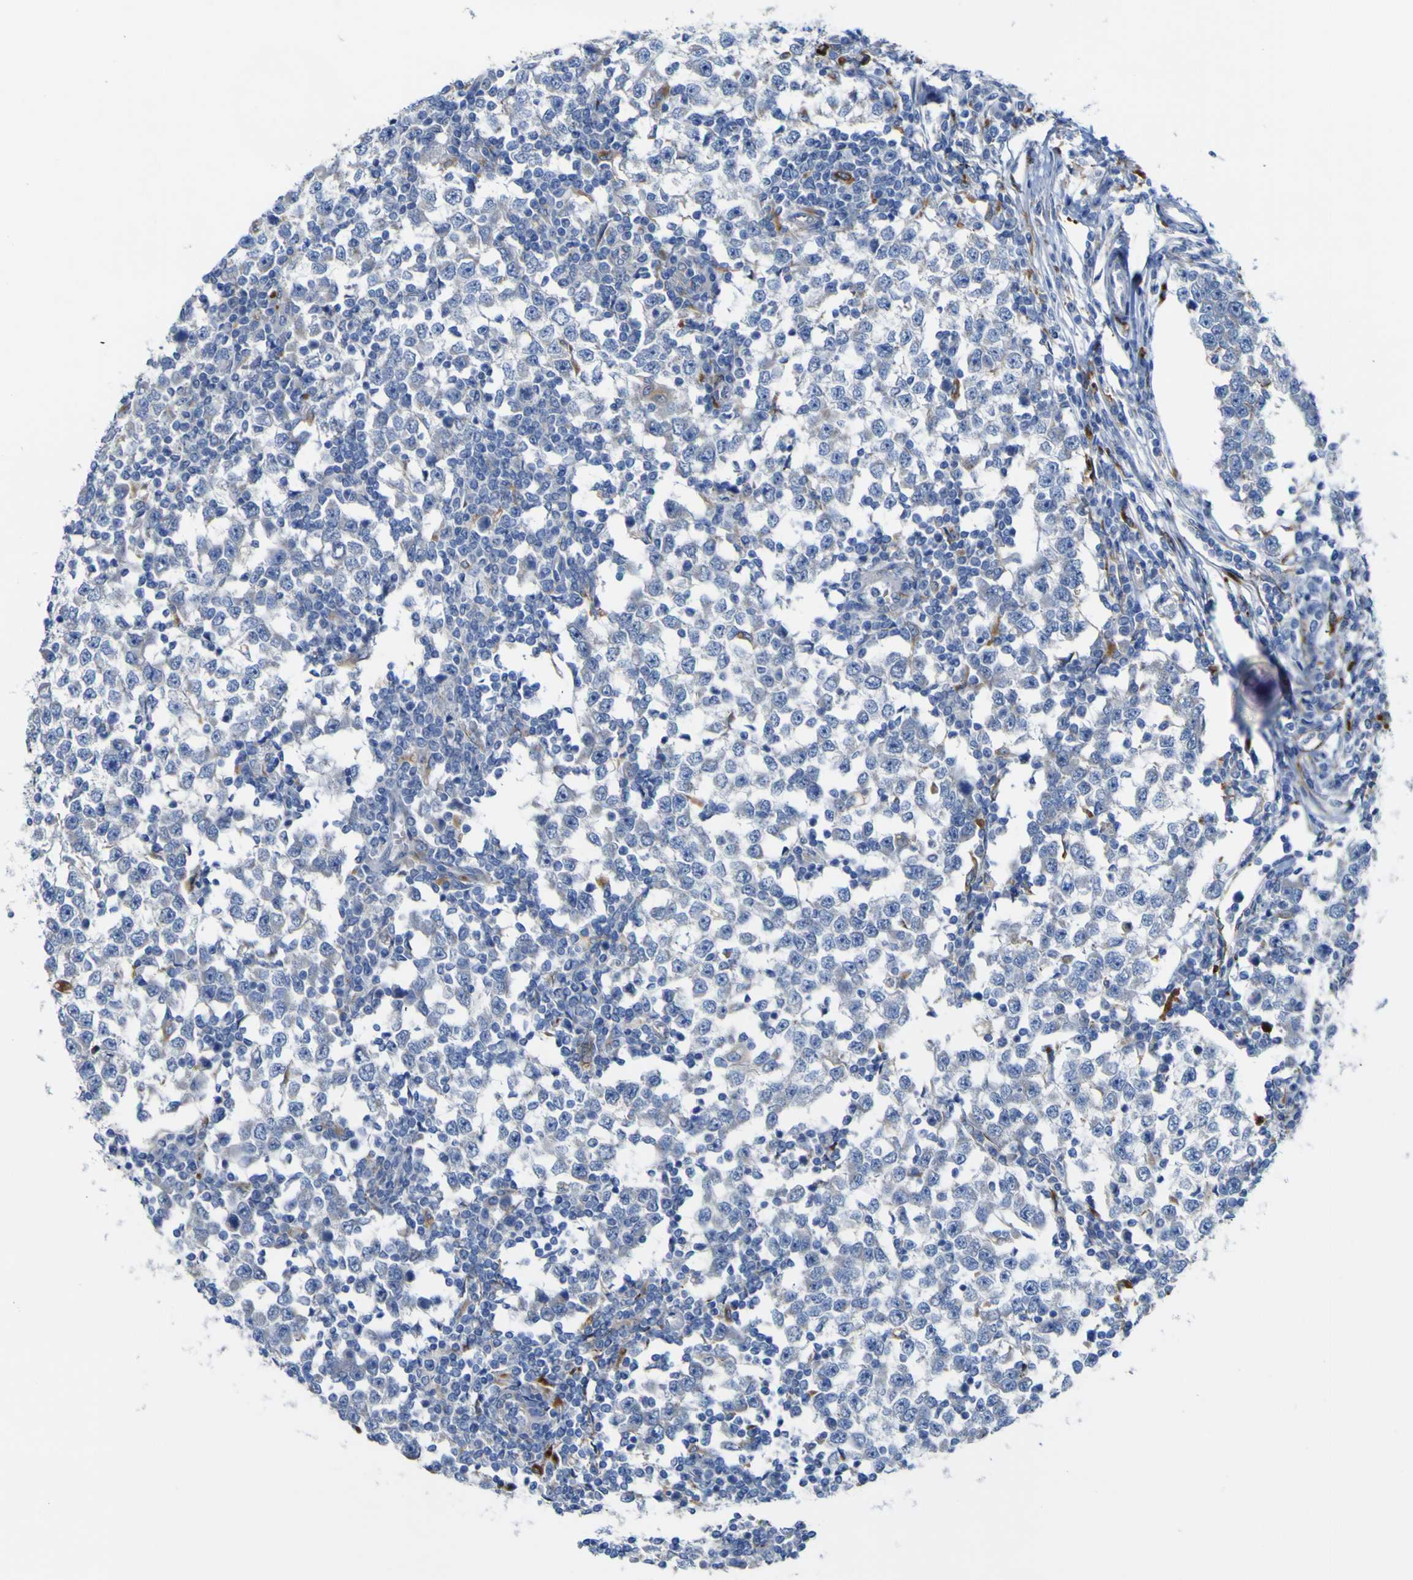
{"staining": {"intensity": "negative", "quantity": "none", "location": "none"}, "tissue": "testis cancer", "cell_type": "Tumor cells", "image_type": "cancer", "snomed": [{"axis": "morphology", "description": "Seminoma, NOS"}, {"axis": "topography", "description": "Testis"}], "caption": "Histopathology image shows no protein positivity in tumor cells of testis cancer (seminoma) tissue.", "gene": "PTPRF", "patient": {"sex": "male", "age": 65}}